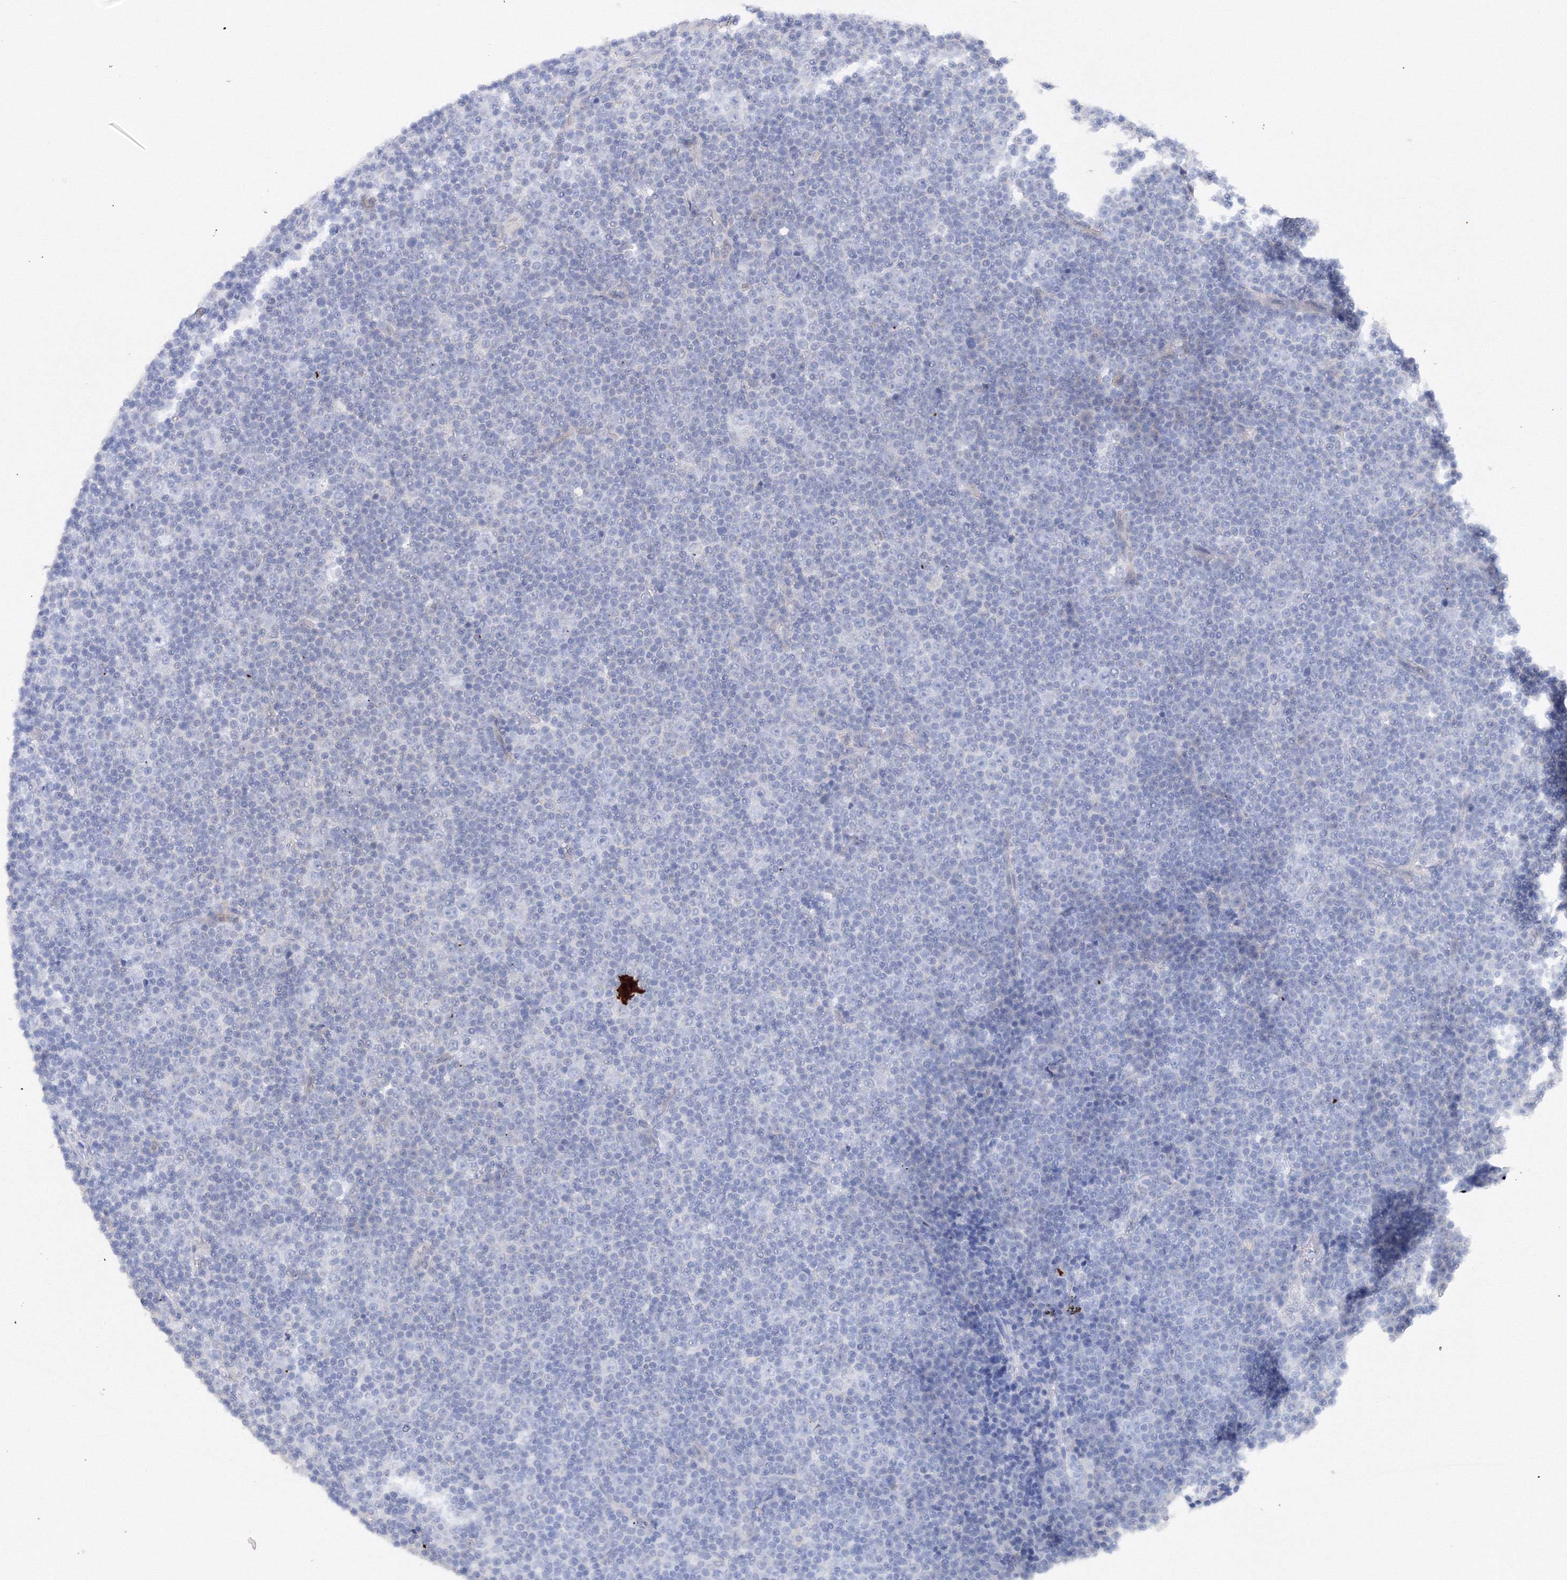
{"staining": {"intensity": "negative", "quantity": "none", "location": "none"}, "tissue": "lymphoma", "cell_type": "Tumor cells", "image_type": "cancer", "snomed": [{"axis": "morphology", "description": "Malignant lymphoma, non-Hodgkin's type, Low grade"}, {"axis": "topography", "description": "Lymph node"}], "caption": "Immunohistochemistry (IHC) histopathology image of neoplastic tissue: human lymphoma stained with DAB (3,3'-diaminobenzidine) reveals no significant protein positivity in tumor cells. Brightfield microscopy of IHC stained with DAB (3,3'-diaminobenzidine) (brown) and hematoxylin (blue), captured at high magnification.", "gene": "TAMM41", "patient": {"sex": "female", "age": 67}}